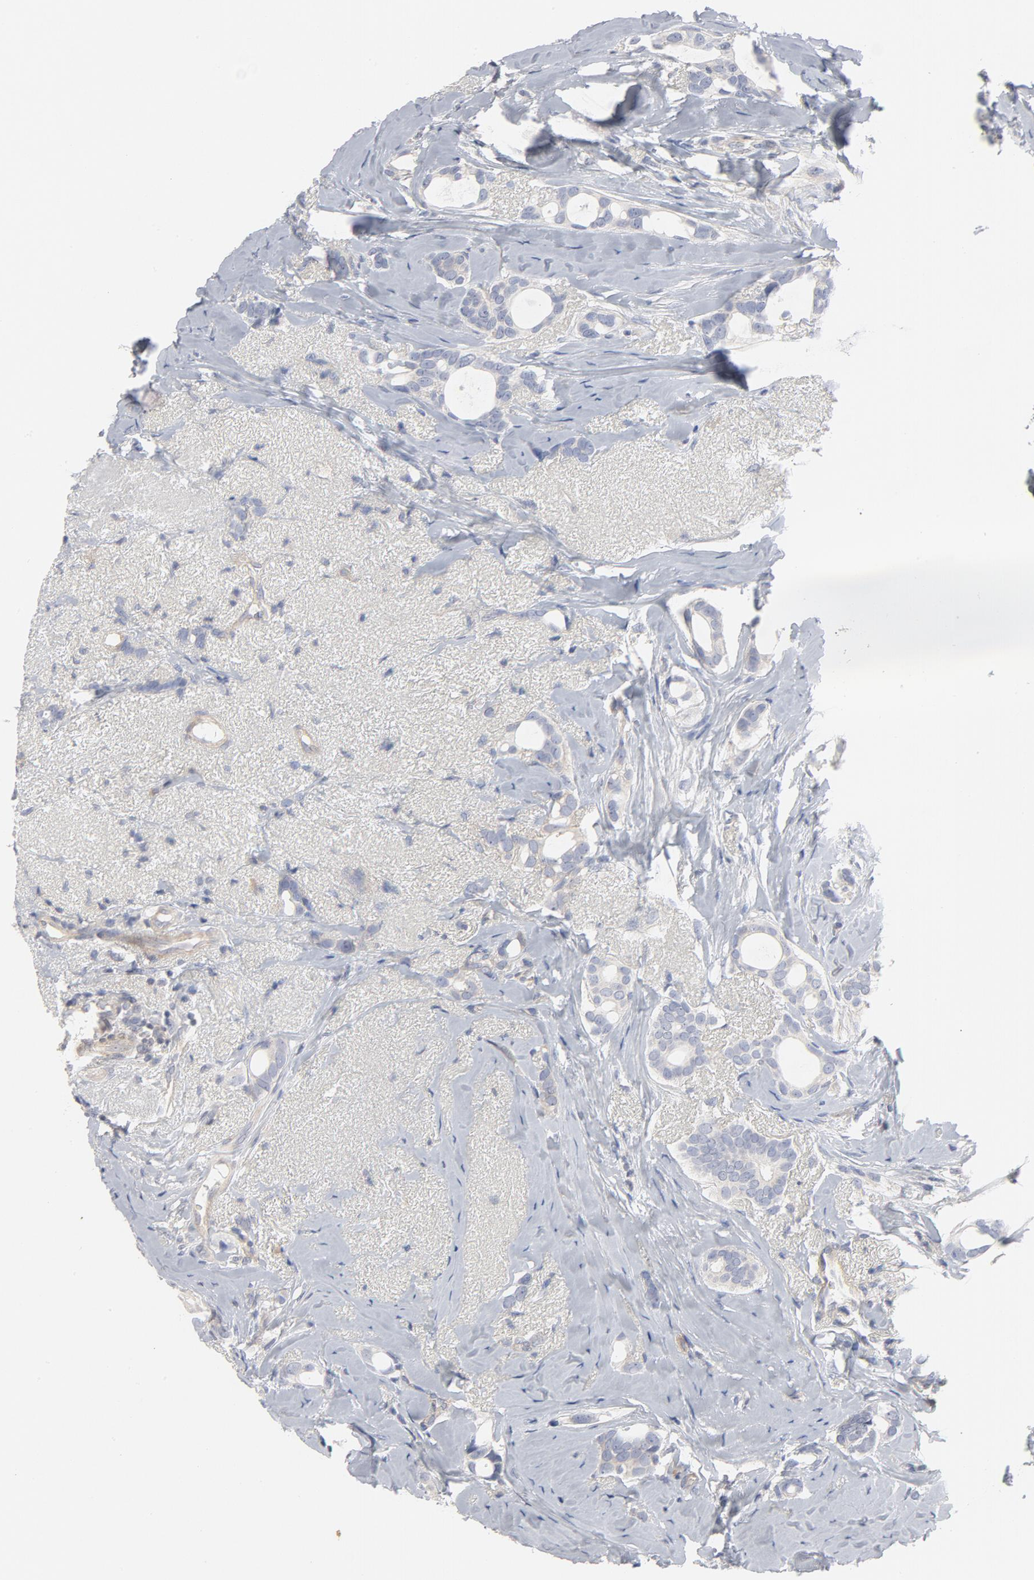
{"staining": {"intensity": "negative", "quantity": "none", "location": "none"}, "tissue": "breast cancer", "cell_type": "Tumor cells", "image_type": "cancer", "snomed": [{"axis": "morphology", "description": "Duct carcinoma"}, {"axis": "topography", "description": "Breast"}], "caption": "Immunohistochemical staining of breast infiltrating ductal carcinoma reveals no significant expression in tumor cells. Nuclei are stained in blue.", "gene": "ROCK1", "patient": {"sex": "female", "age": 54}}